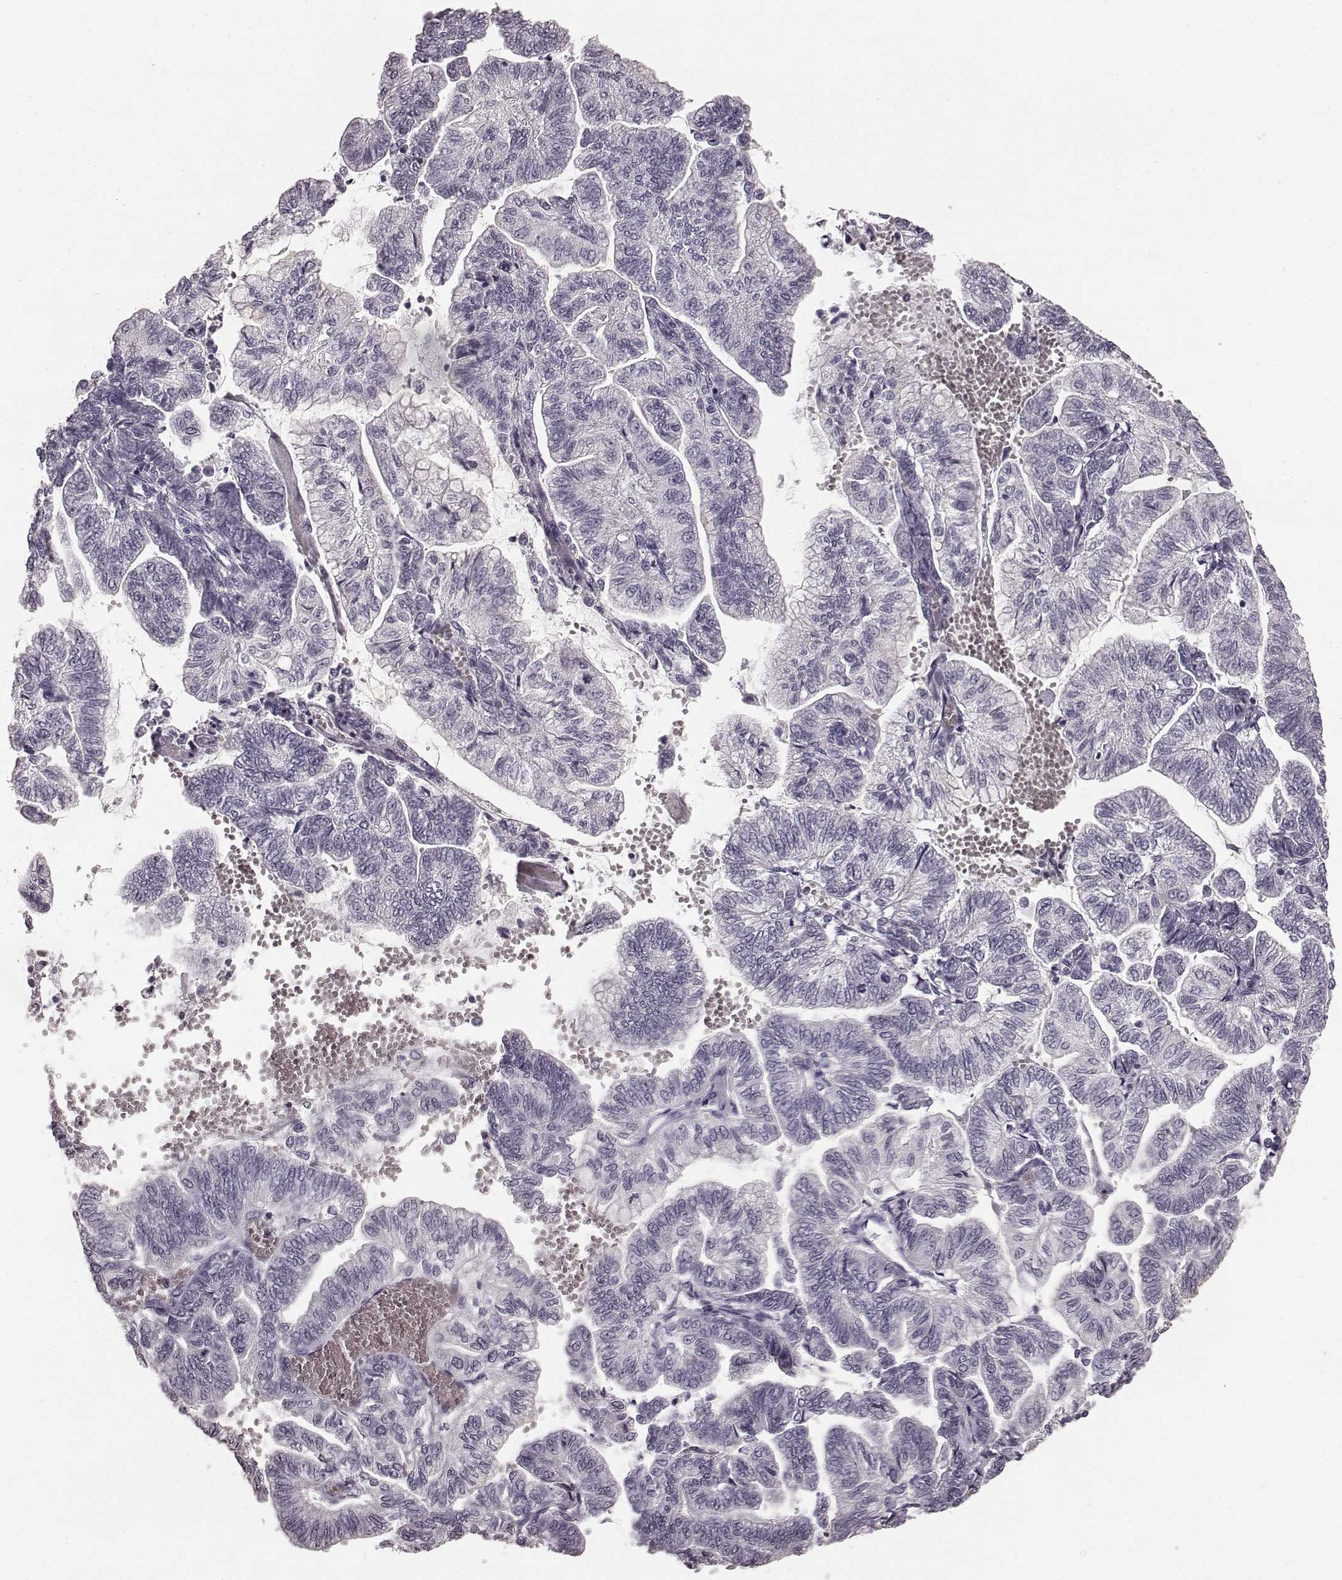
{"staining": {"intensity": "negative", "quantity": "none", "location": "none"}, "tissue": "stomach cancer", "cell_type": "Tumor cells", "image_type": "cancer", "snomed": [{"axis": "morphology", "description": "Adenocarcinoma, NOS"}, {"axis": "topography", "description": "Stomach"}], "caption": "Protein analysis of stomach cancer (adenocarcinoma) displays no significant positivity in tumor cells. (Stains: DAB (3,3'-diaminobenzidine) immunohistochemistry (IHC) with hematoxylin counter stain, Microscopy: brightfield microscopy at high magnification).", "gene": "RIT2", "patient": {"sex": "male", "age": 83}}